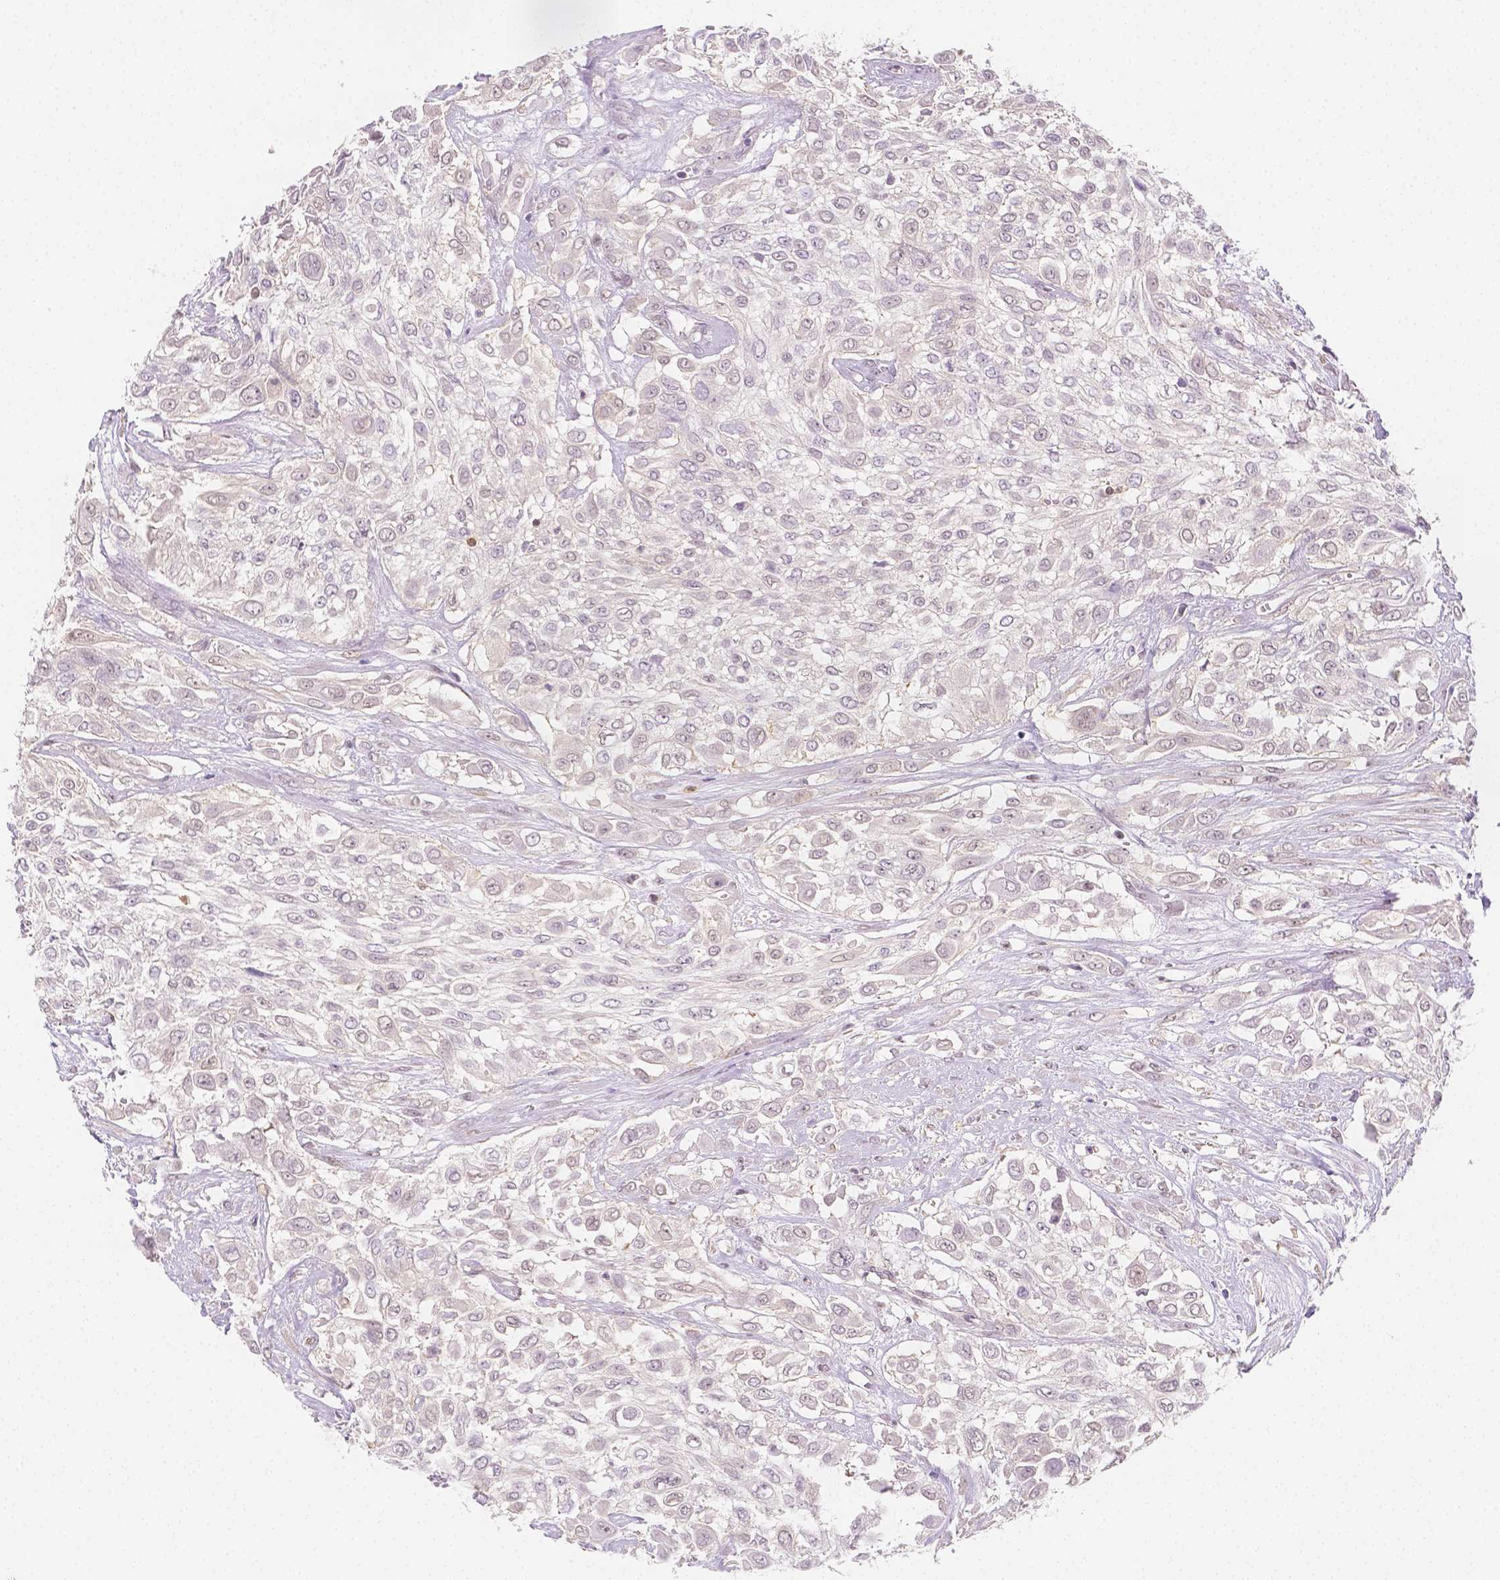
{"staining": {"intensity": "negative", "quantity": "none", "location": "none"}, "tissue": "urothelial cancer", "cell_type": "Tumor cells", "image_type": "cancer", "snomed": [{"axis": "morphology", "description": "Urothelial carcinoma, High grade"}, {"axis": "topography", "description": "Urinary bladder"}], "caption": "Histopathology image shows no significant protein staining in tumor cells of high-grade urothelial carcinoma. The staining is performed using DAB brown chromogen with nuclei counter-stained in using hematoxylin.", "gene": "SGTB", "patient": {"sex": "male", "age": 57}}